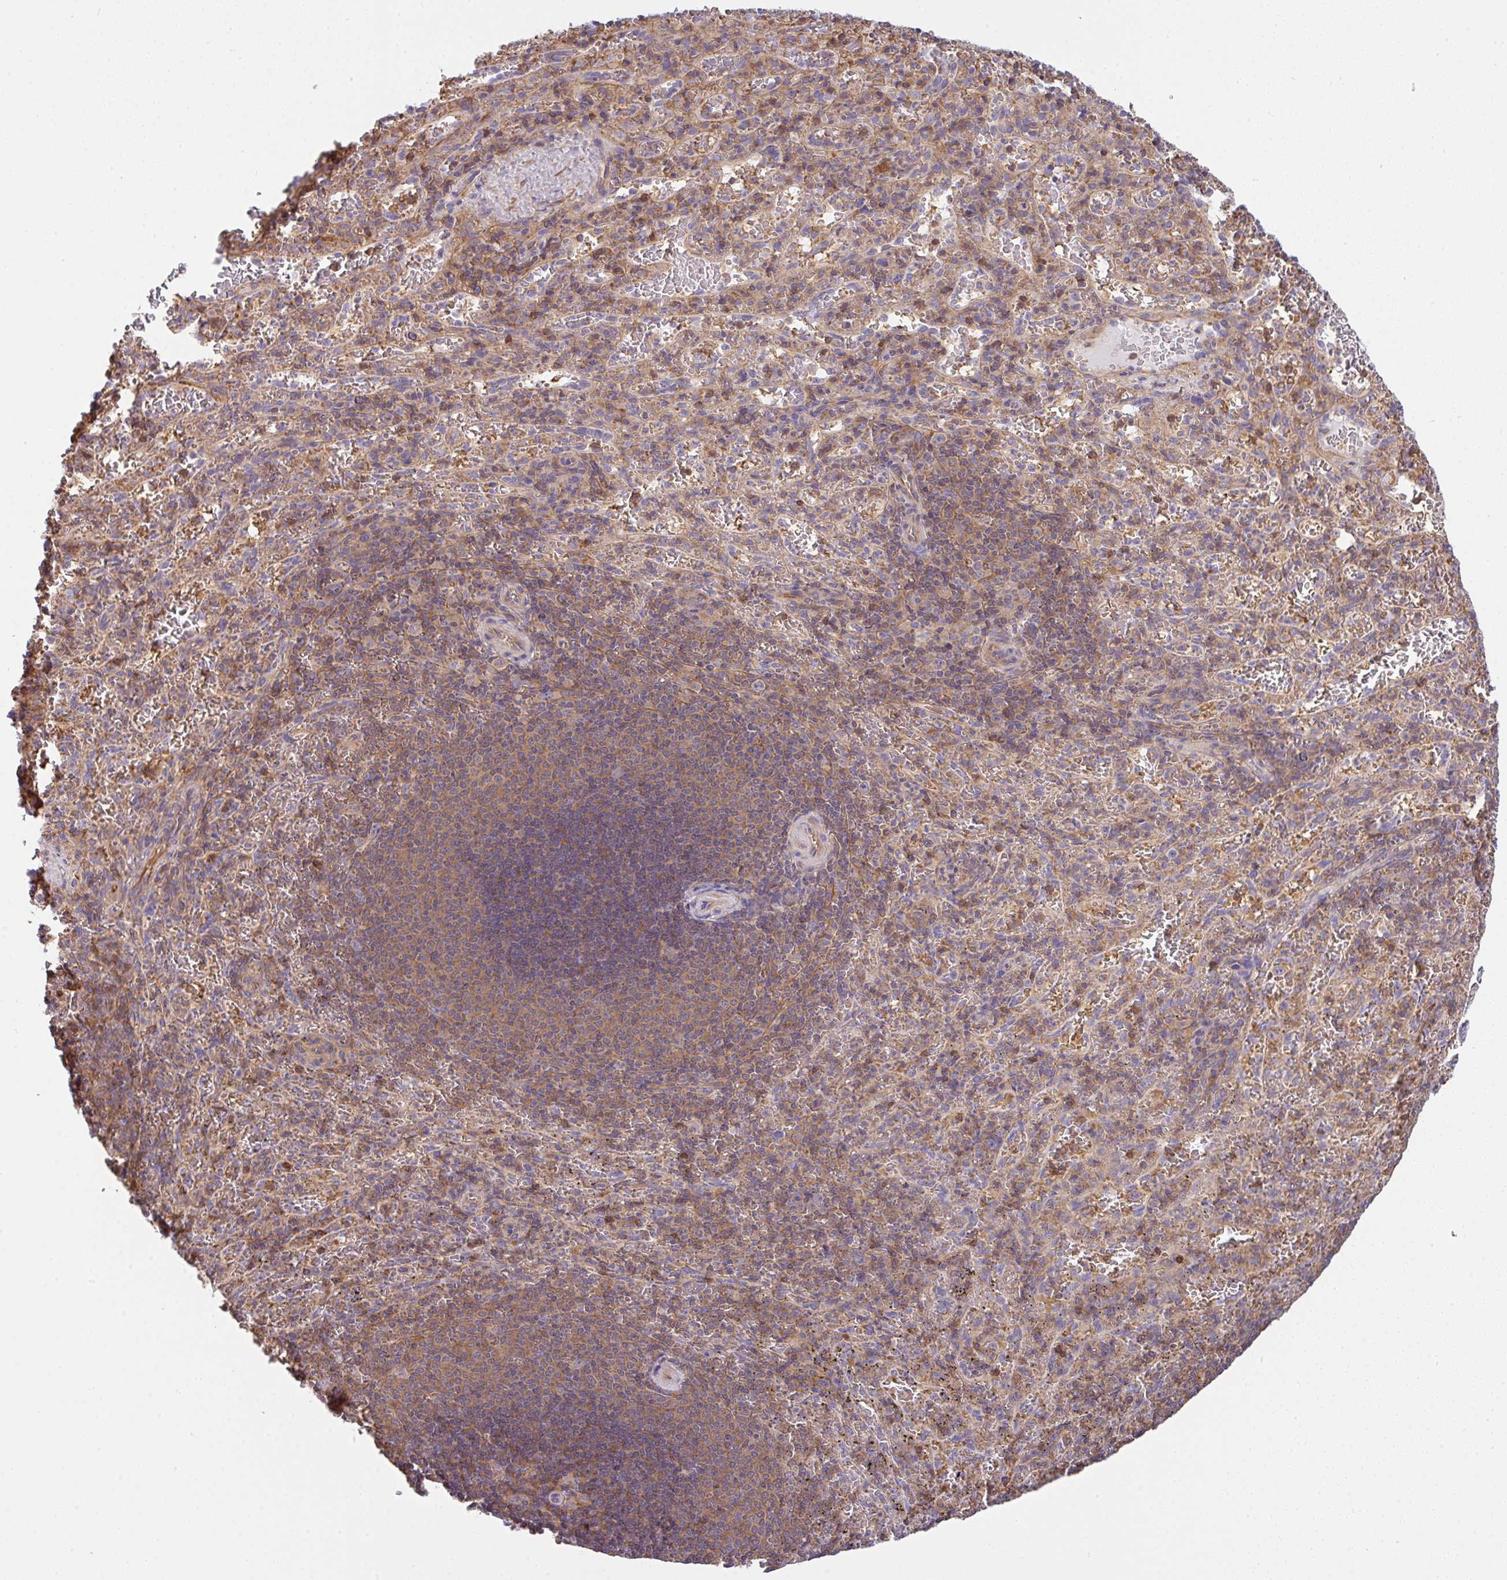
{"staining": {"intensity": "moderate", "quantity": "<25%", "location": "cytoplasmic/membranous"}, "tissue": "spleen", "cell_type": "Cells in red pulp", "image_type": "normal", "snomed": [{"axis": "morphology", "description": "Normal tissue, NOS"}, {"axis": "topography", "description": "Spleen"}], "caption": "High-power microscopy captured an IHC photomicrograph of normal spleen, revealing moderate cytoplasmic/membranous staining in approximately <25% of cells in red pulp.", "gene": "TMEM229A", "patient": {"sex": "male", "age": 57}}